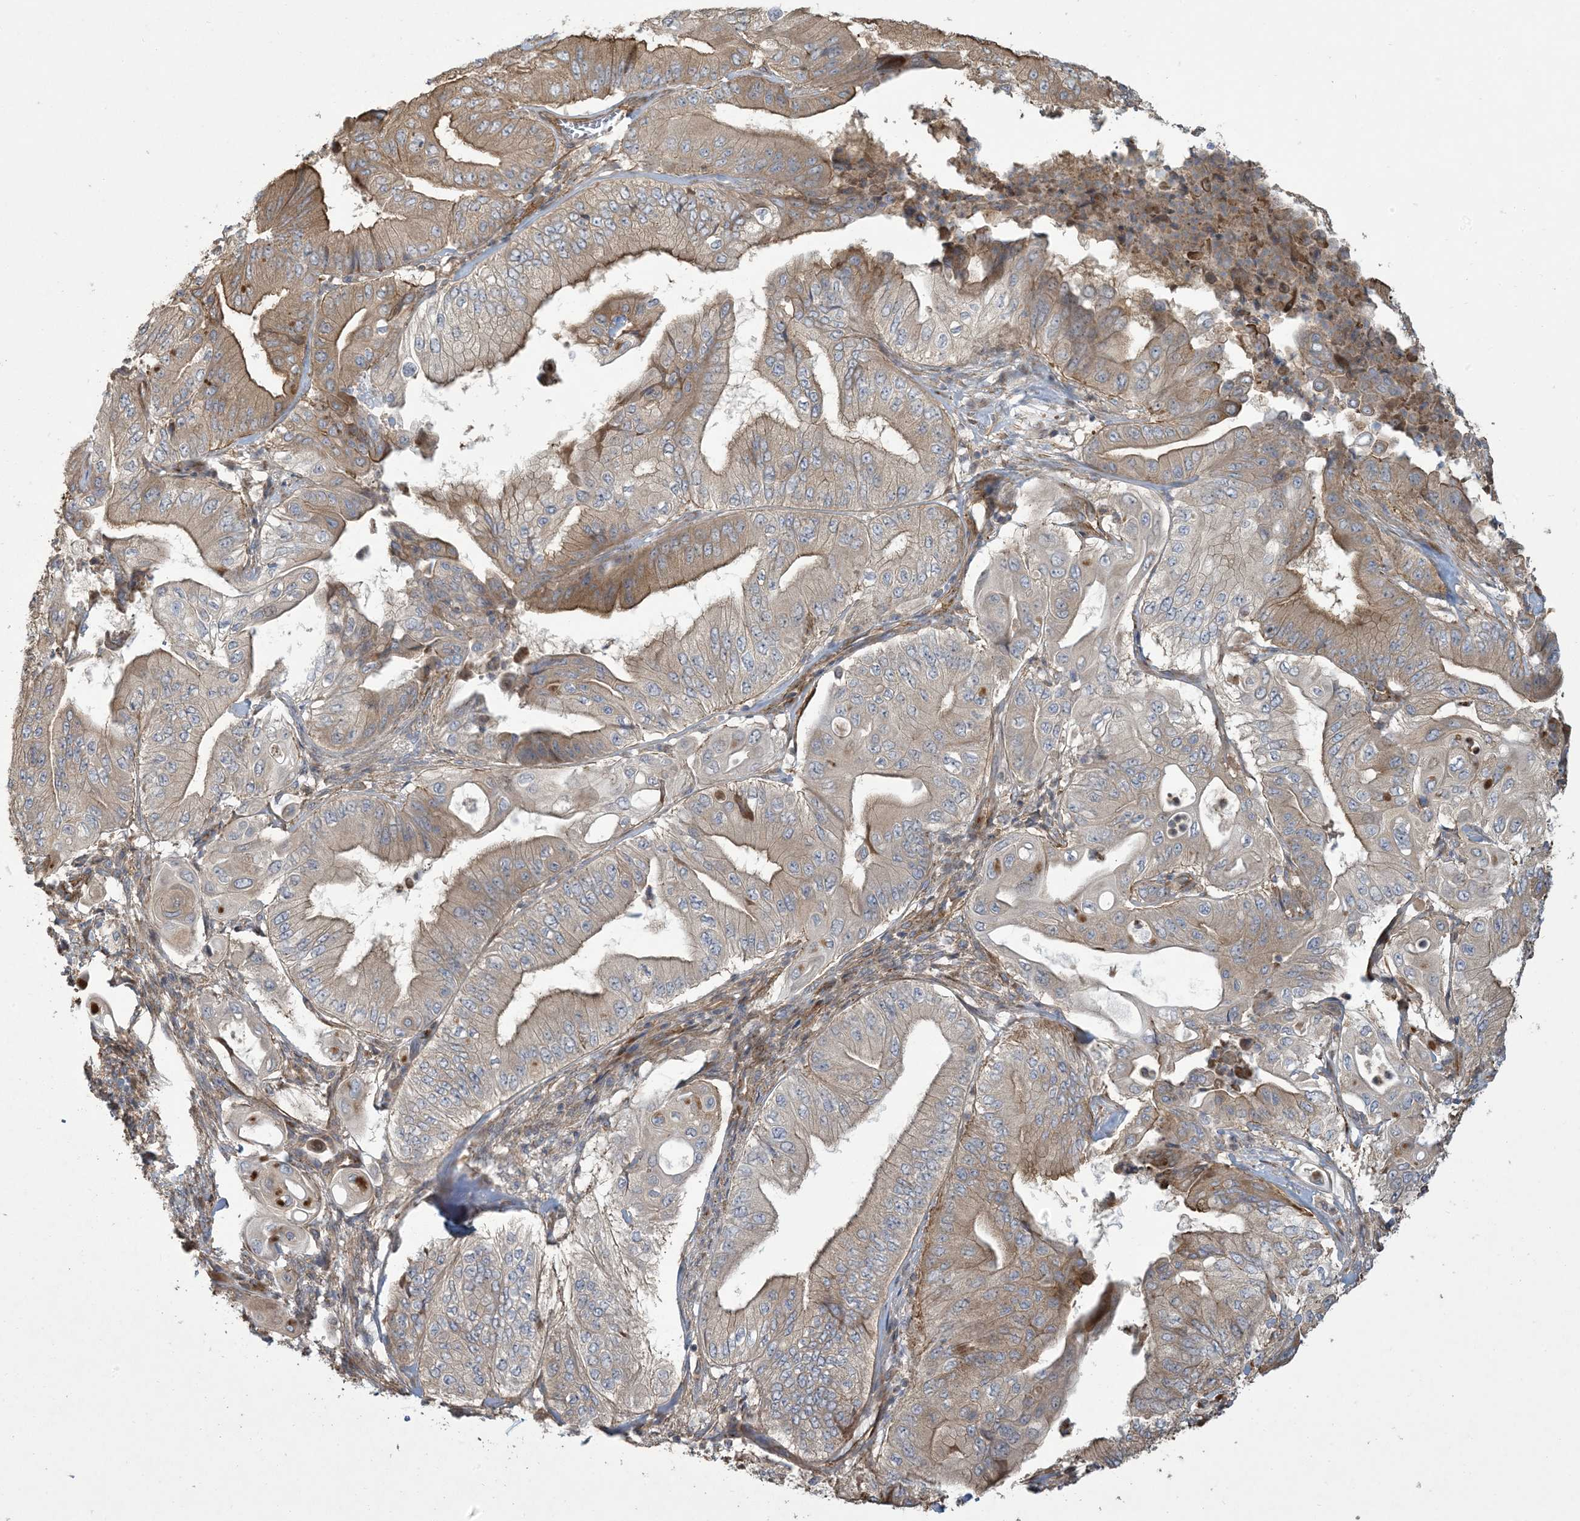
{"staining": {"intensity": "moderate", "quantity": "<25%", "location": "cytoplasmic/membranous"}, "tissue": "pancreatic cancer", "cell_type": "Tumor cells", "image_type": "cancer", "snomed": [{"axis": "morphology", "description": "Adenocarcinoma, NOS"}, {"axis": "topography", "description": "Pancreas"}], "caption": "Immunohistochemical staining of human adenocarcinoma (pancreatic) displays moderate cytoplasmic/membranous protein positivity in approximately <25% of tumor cells.", "gene": "KLHL18", "patient": {"sex": "female", "age": 77}}